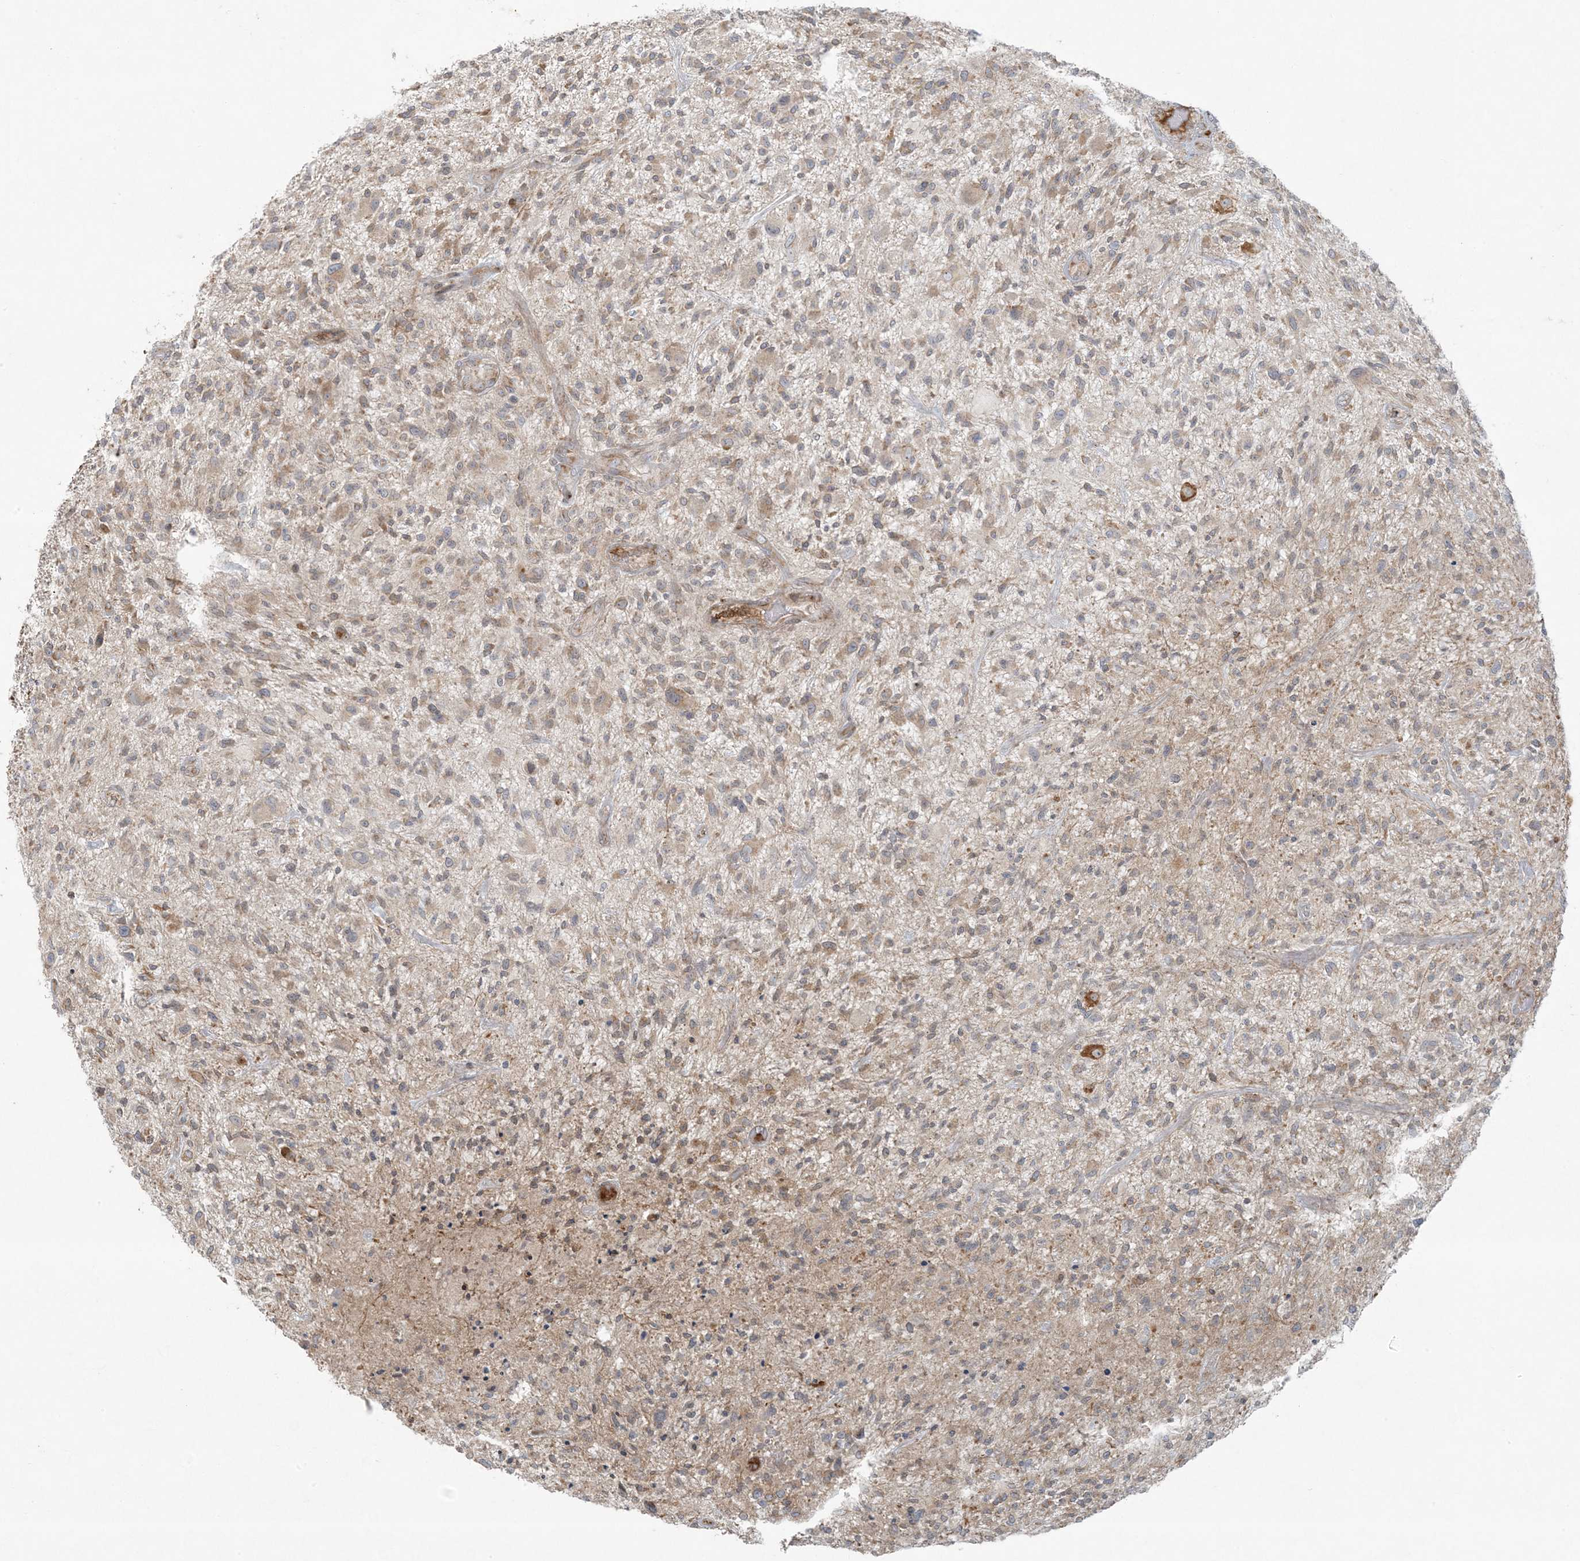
{"staining": {"intensity": "weak", "quantity": ">75%", "location": "cytoplasmic/membranous"}, "tissue": "glioma", "cell_type": "Tumor cells", "image_type": "cancer", "snomed": [{"axis": "morphology", "description": "Glioma, malignant, High grade"}, {"axis": "topography", "description": "Brain"}], "caption": "This photomicrograph demonstrates immunohistochemistry staining of high-grade glioma (malignant), with low weak cytoplasmic/membranous positivity in about >75% of tumor cells.", "gene": "ZNF263", "patient": {"sex": "male", "age": 47}}